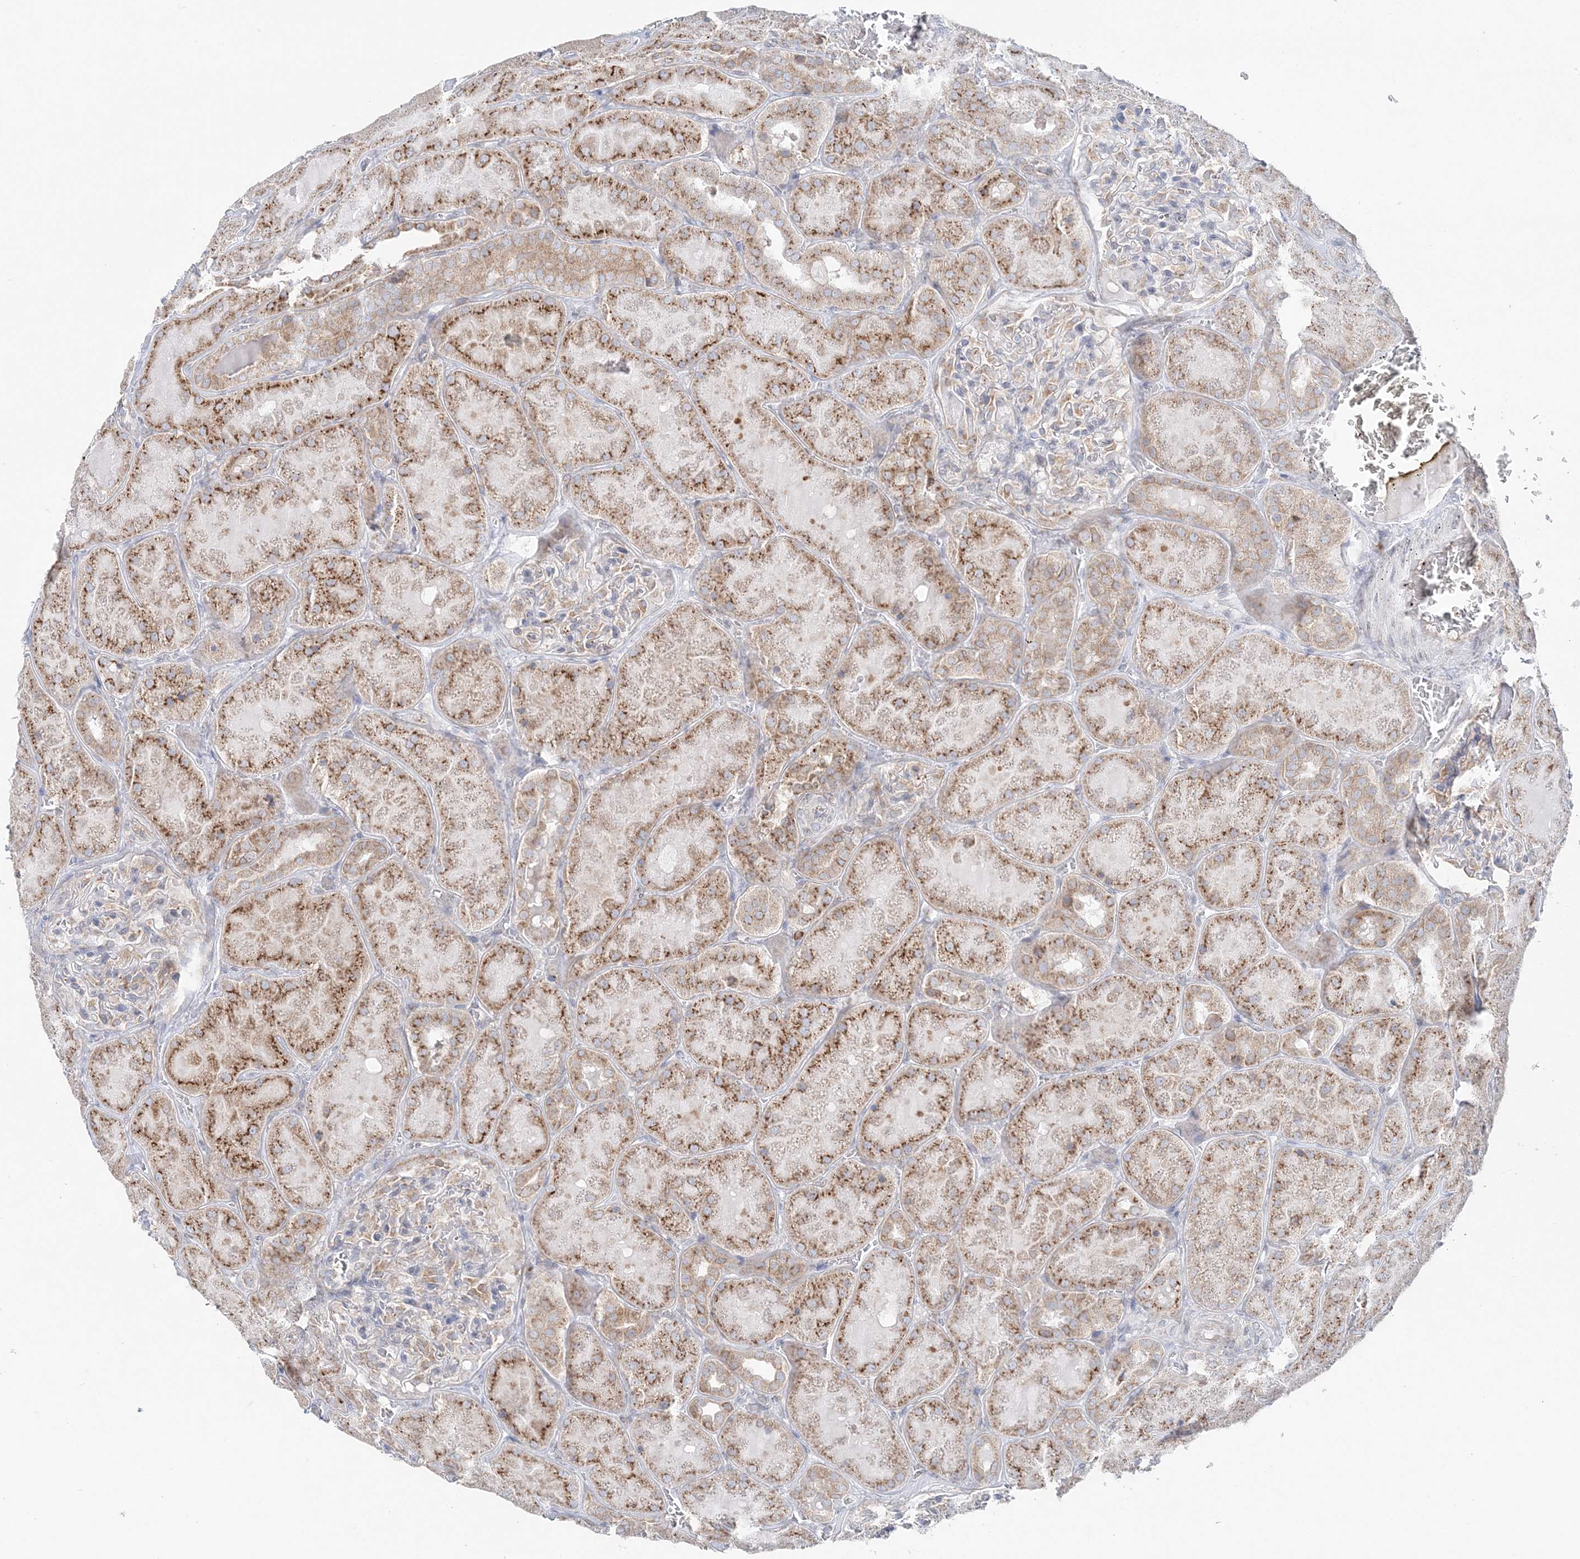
{"staining": {"intensity": "weak", "quantity": "<25%", "location": "cytoplasmic/membranous"}, "tissue": "kidney", "cell_type": "Cells in glomeruli", "image_type": "normal", "snomed": [{"axis": "morphology", "description": "Normal tissue, NOS"}, {"axis": "topography", "description": "Kidney"}], "caption": "This is a image of immunohistochemistry (IHC) staining of unremarkable kidney, which shows no staining in cells in glomeruli.", "gene": "TMED10", "patient": {"sex": "male", "age": 28}}